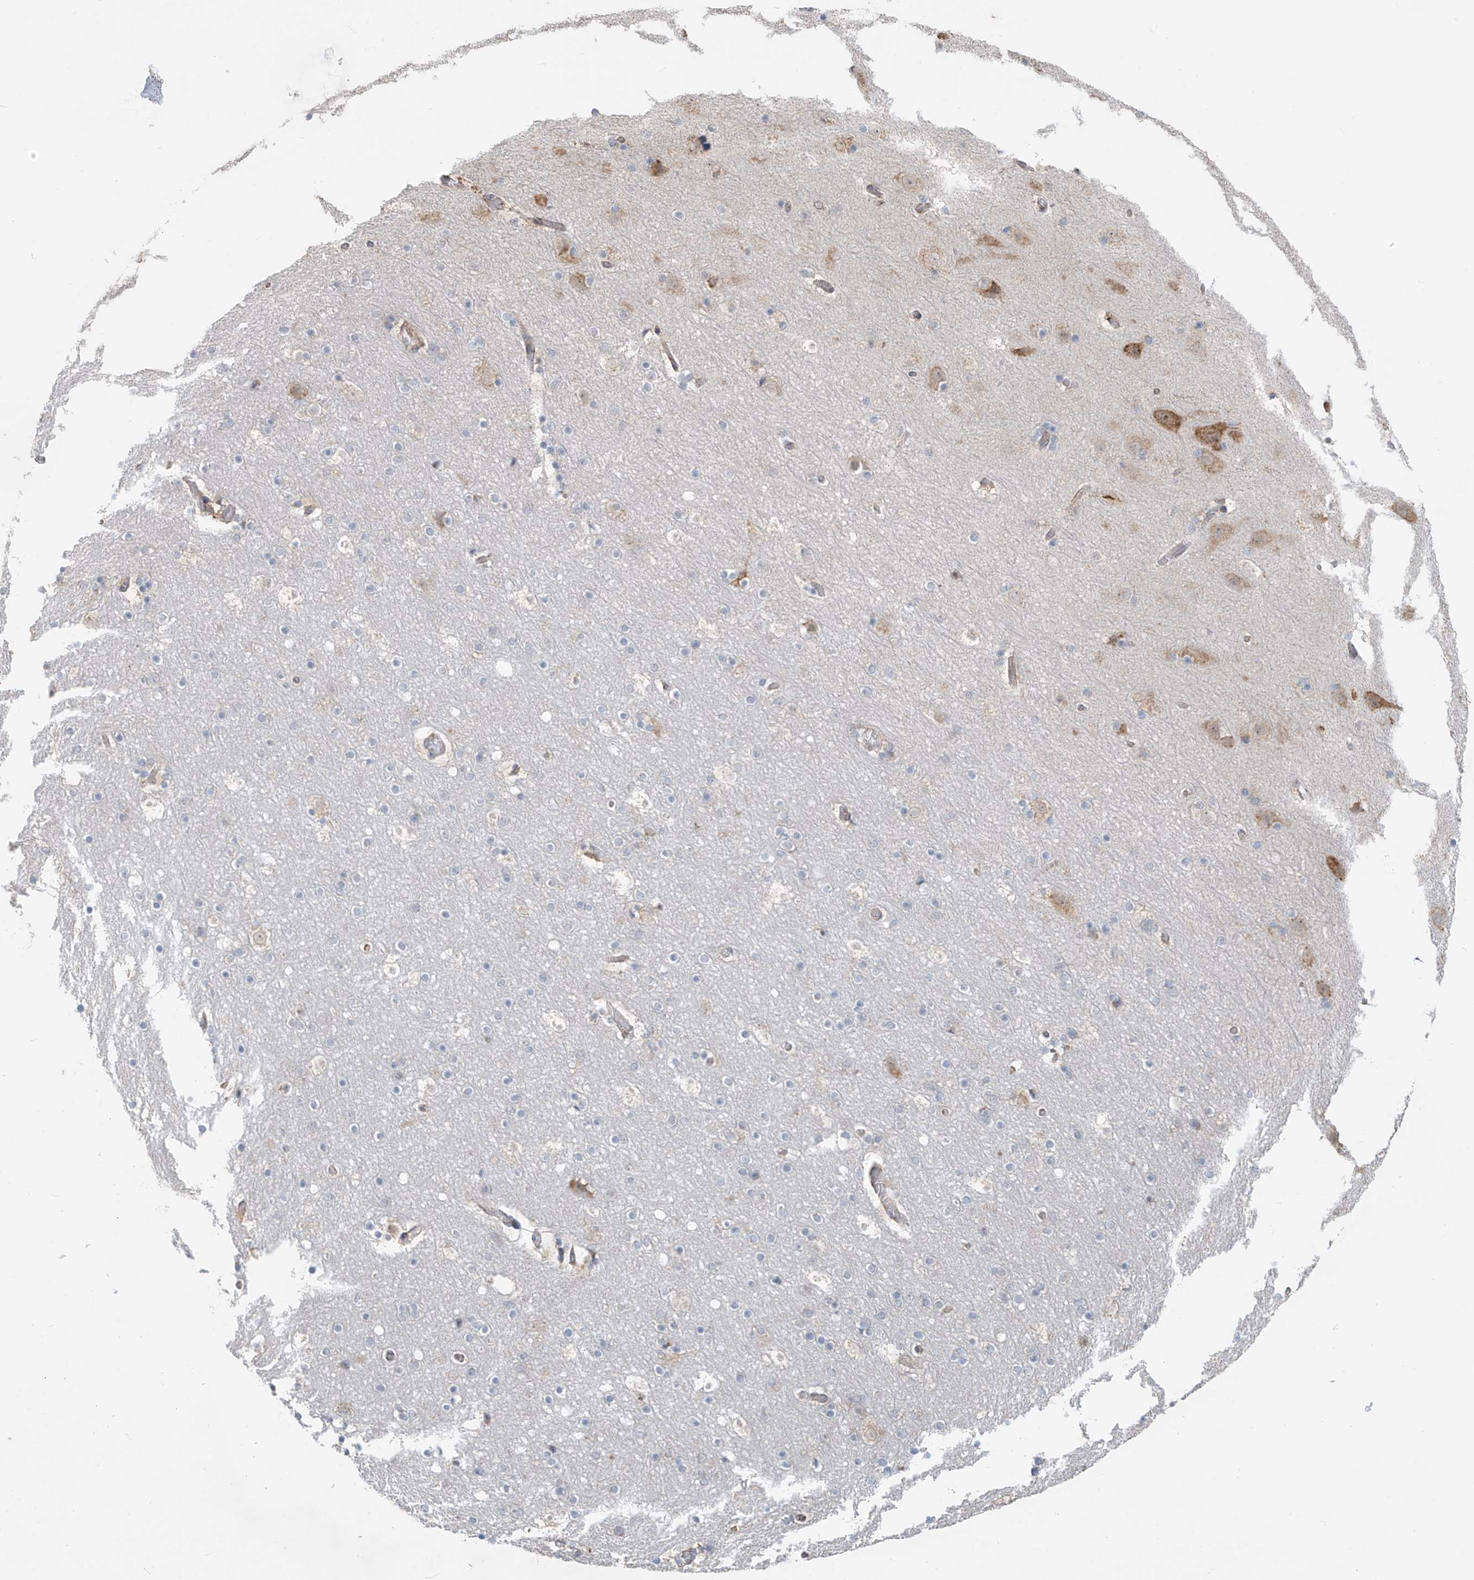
{"staining": {"intensity": "moderate", "quantity": "<25%", "location": "cytoplasmic/membranous"}, "tissue": "cerebral cortex", "cell_type": "Endothelial cells", "image_type": "normal", "snomed": [{"axis": "morphology", "description": "Normal tissue, NOS"}, {"axis": "topography", "description": "Cerebral cortex"}], "caption": "Immunohistochemistry of normal cerebral cortex demonstrates low levels of moderate cytoplasmic/membranous expression in about <25% of endothelial cells. The protein of interest is shown in brown color, while the nuclei are stained blue.", "gene": "KATNIP", "patient": {"sex": "male", "age": 57}}